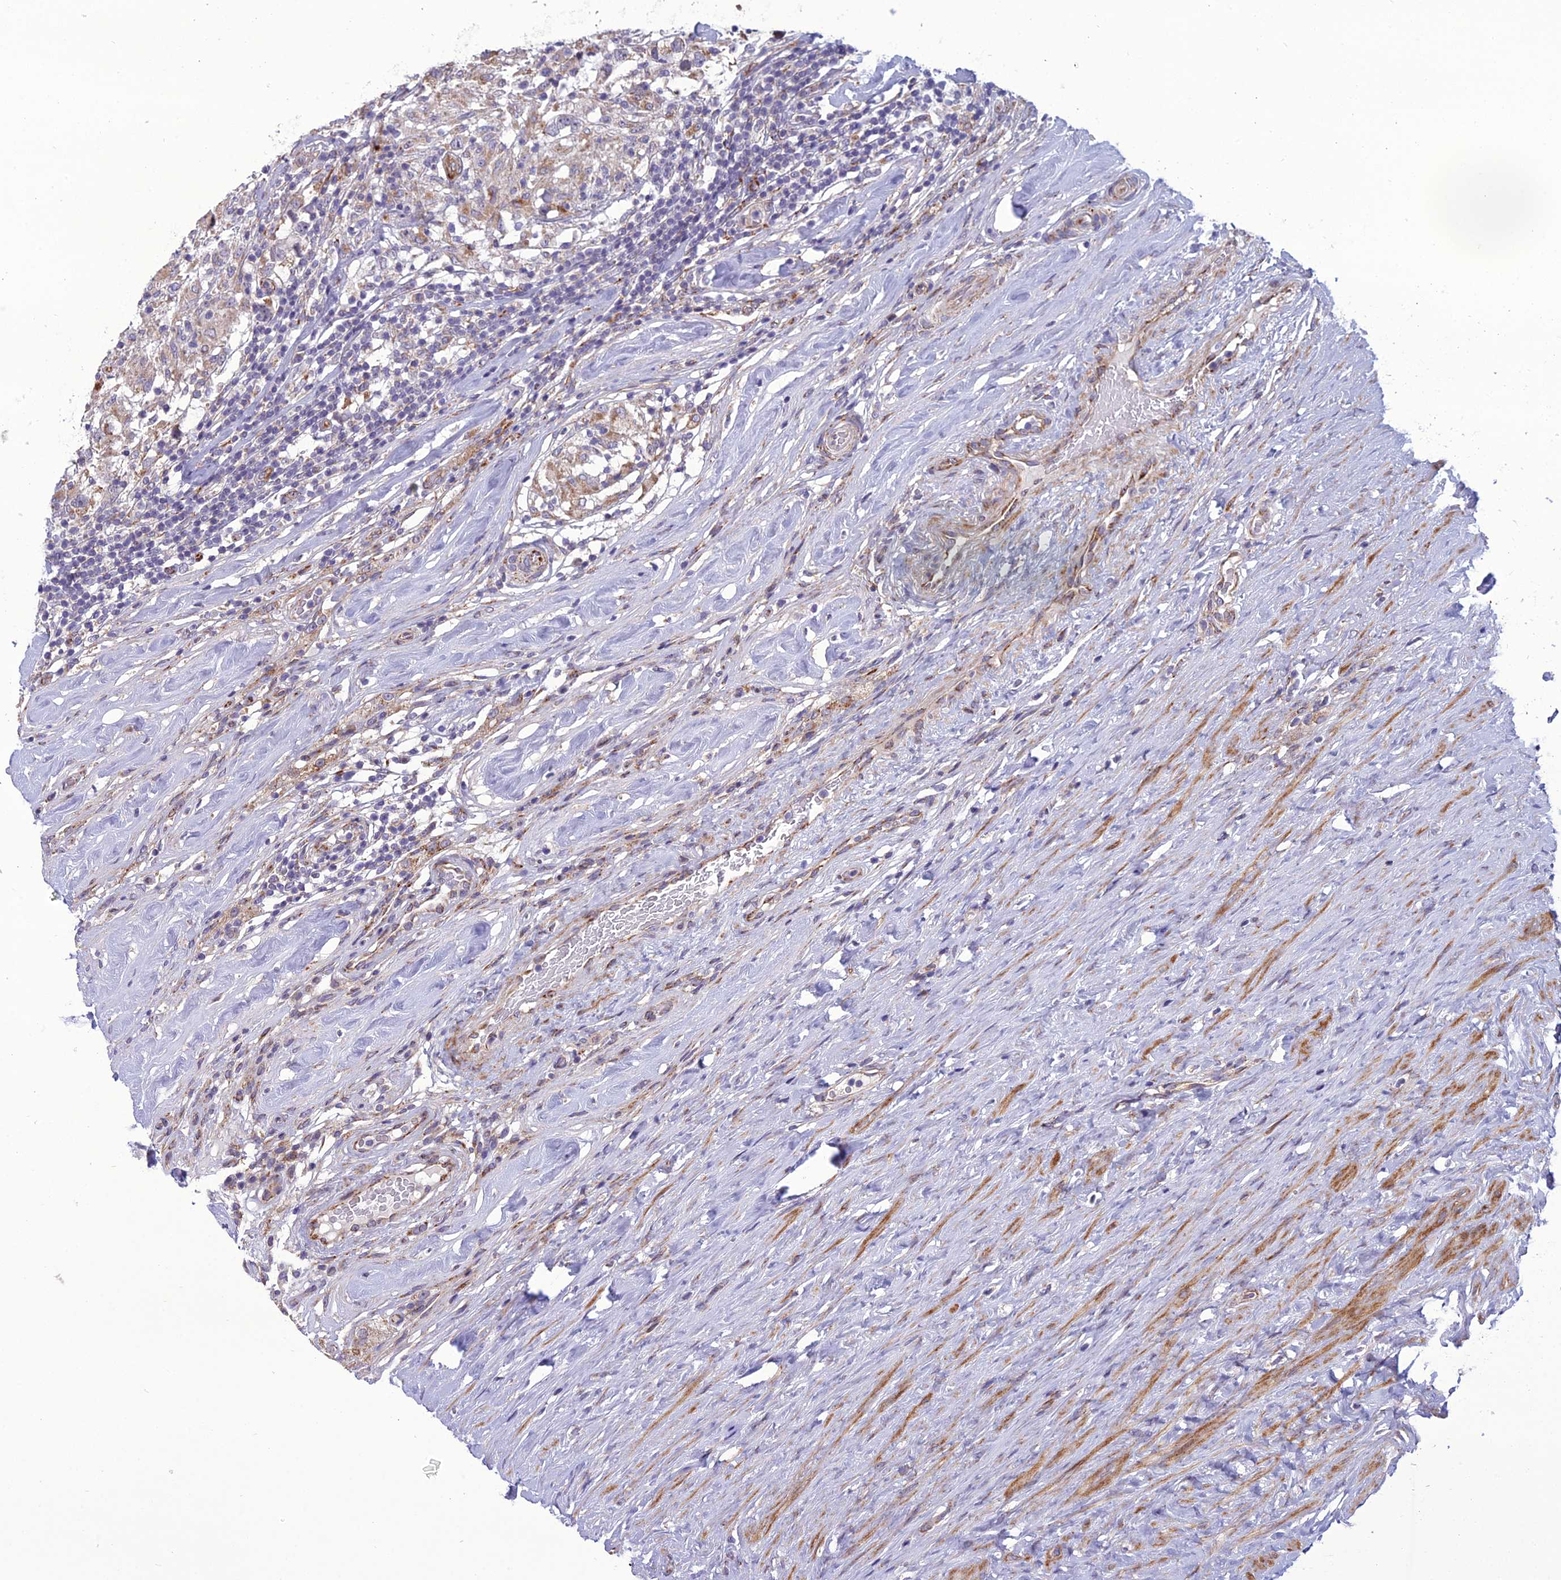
{"staining": {"intensity": "weak", "quantity": "<25%", "location": "cytoplasmic/membranous"}, "tissue": "testis cancer", "cell_type": "Tumor cells", "image_type": "cancer", "snomed": [{"axis": "morphology", "description": "Seminoma, NOS"}, {"axis": "topography", "description": "Testis"}], "caption": "A histopathology image of human testis cancer (seminoma) is negative for staining in tumor cells.", "gene": "NODAL", "patient": {"sex": "male", "age": 46}}